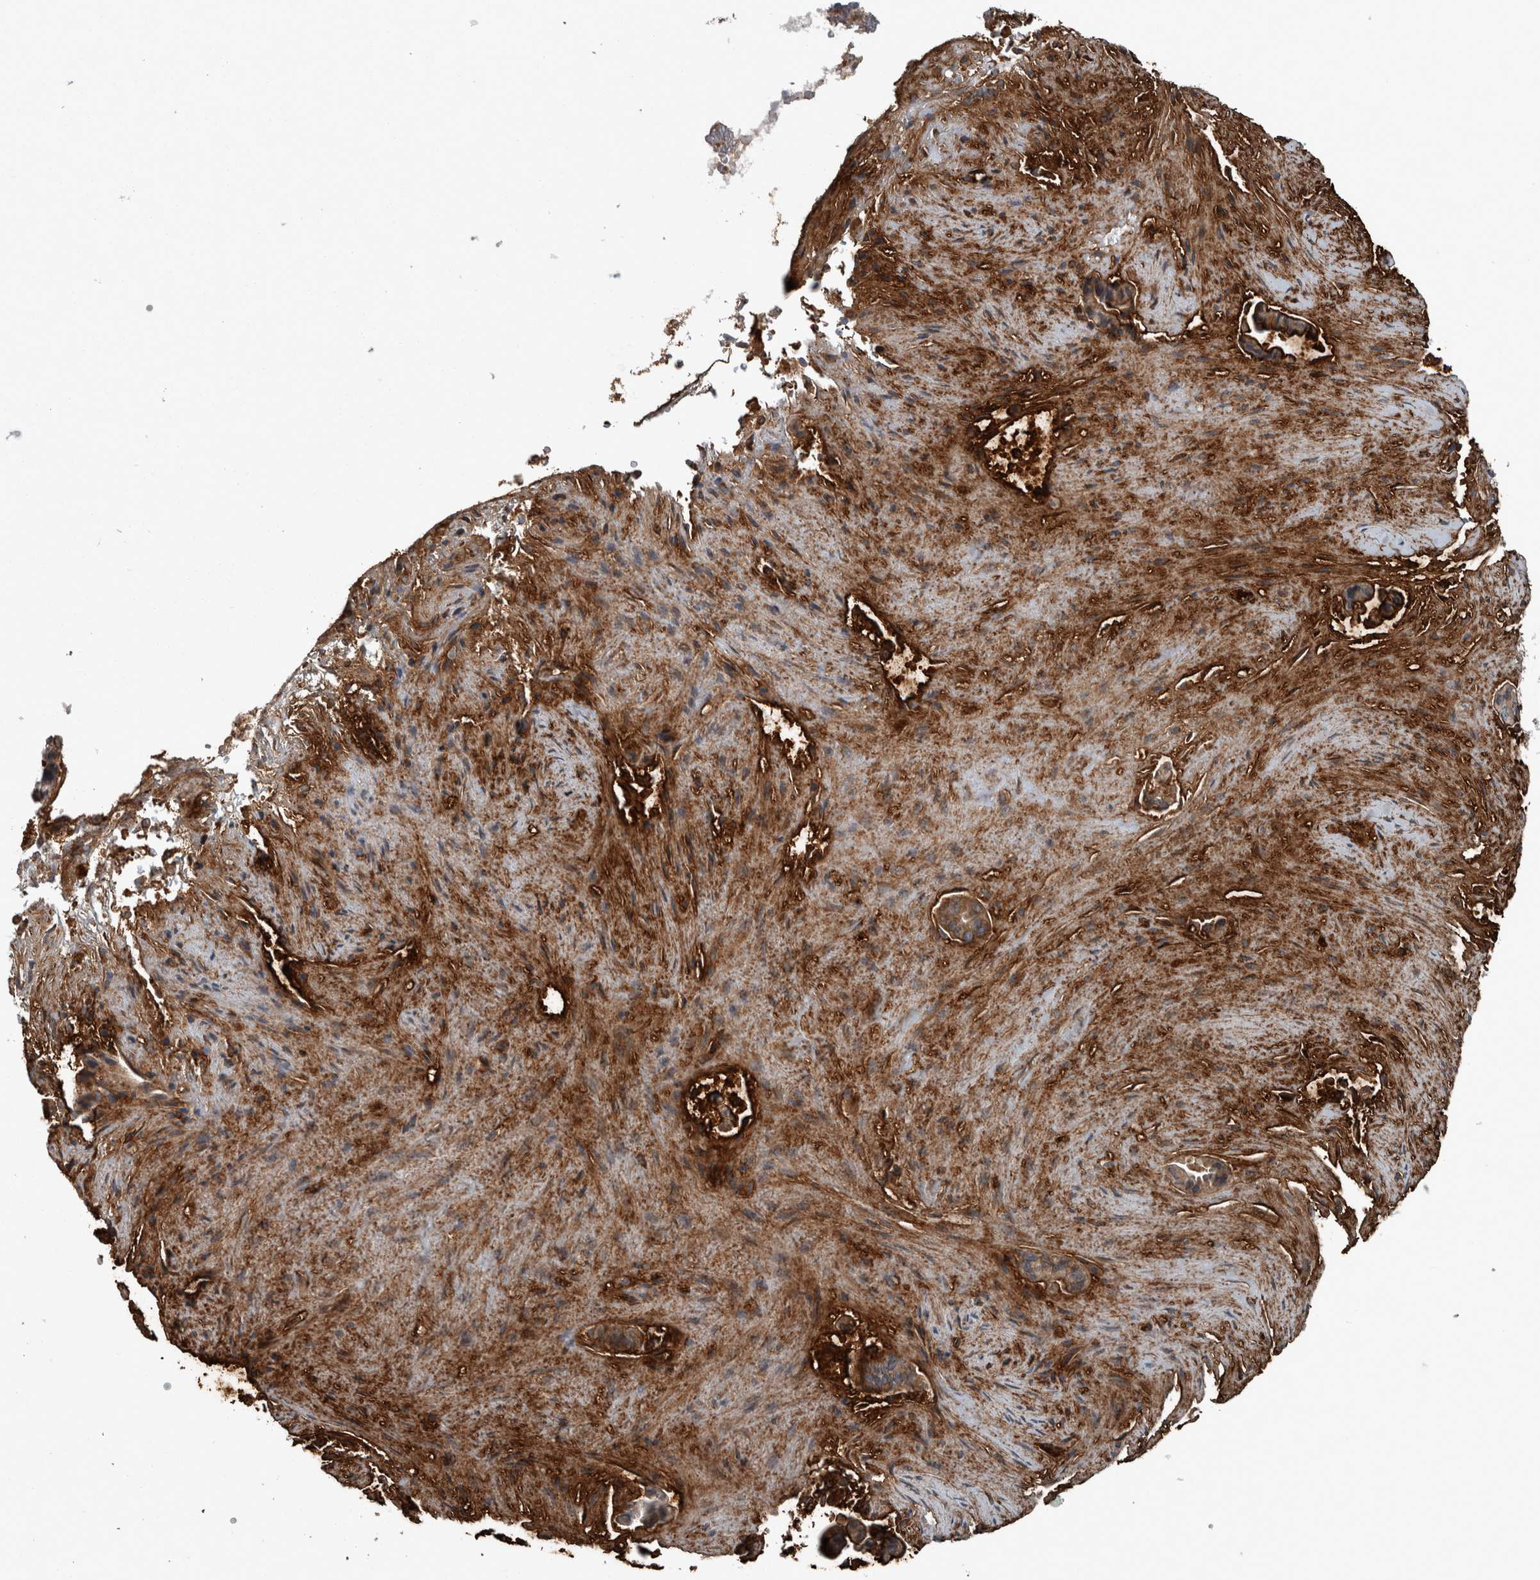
{"staining": {"intensity": "moderate", "quantity": ">75%", "location": "cytoplasmic/membranous"}, "tissue": "liver cancer", "cell_type": "Tumor cells", "image_type": "cancer", "snomed": [{"axis": "morphology", "description": "Cholangiocarcinoma"}, {"axis": "topography", "description": "Liver"}], "caption": "Moderate cytoplasmic/membranous protein expression is appreciated in approximately >75% of tumor cells in liver cholangiocarcinoma.", "gene": "EXOC8", "patient": {"sex": "female", "age": 55}}